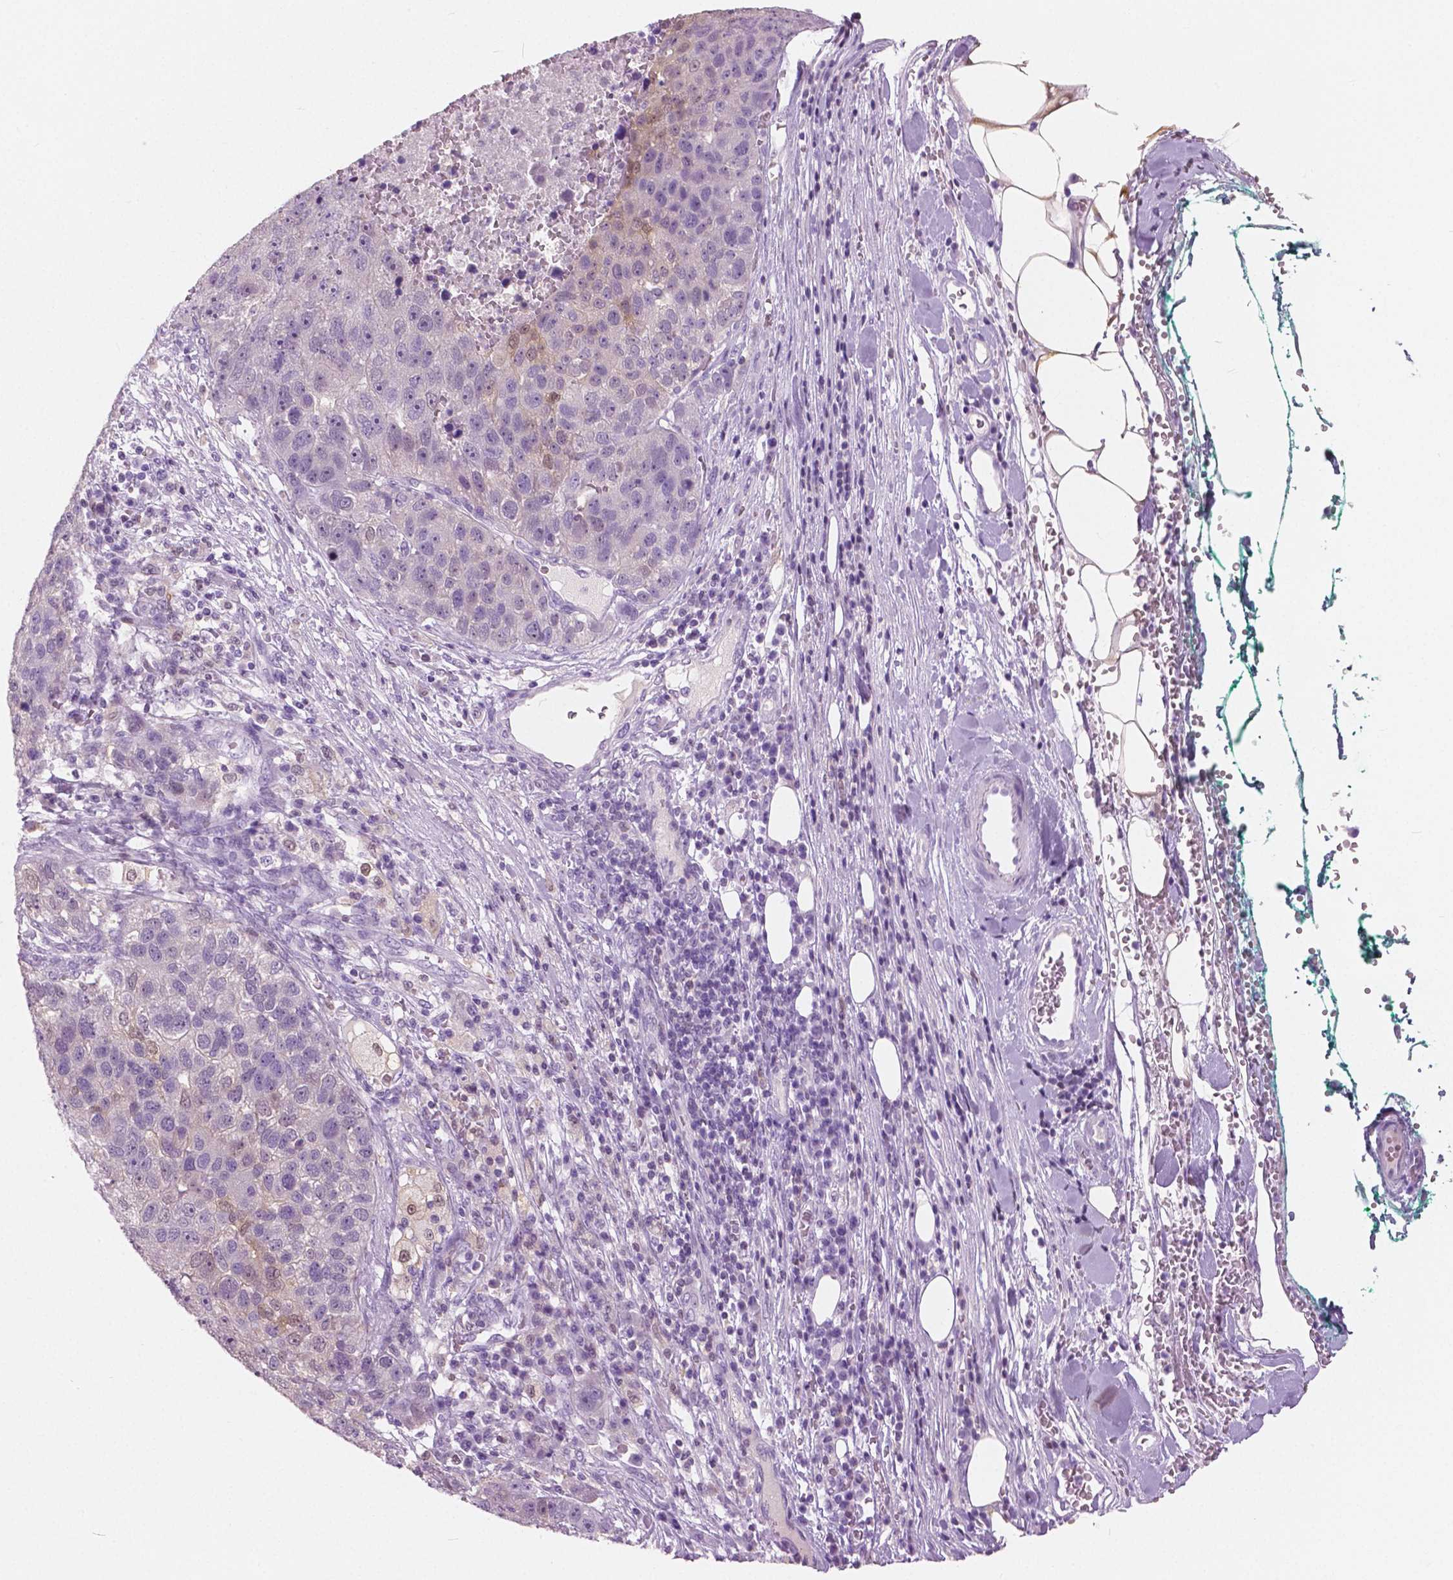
{"staining": {"intensity": "weak", "quantity": "<25%", "location": "cytoplasmic/membranous"}, "tissue": "pancreatic cancer", "cell_type": "Tumor cells", "image_type": "cancer", "snomed": [{"axis": "morphology", "description": "Adenocarcinoma, NOS"}, {"axis": "topography", "description": "Pancreas"}], "caption": "This image is of adenocarcinoma (pancreatic) stained with immunohistochemistry (IHC) to label a protein in brown with the nuclei are counter-stained blue. There is no expression in tumor cells.", "gene": "GALM", "patient": {"sex": "female", "age": 61}}